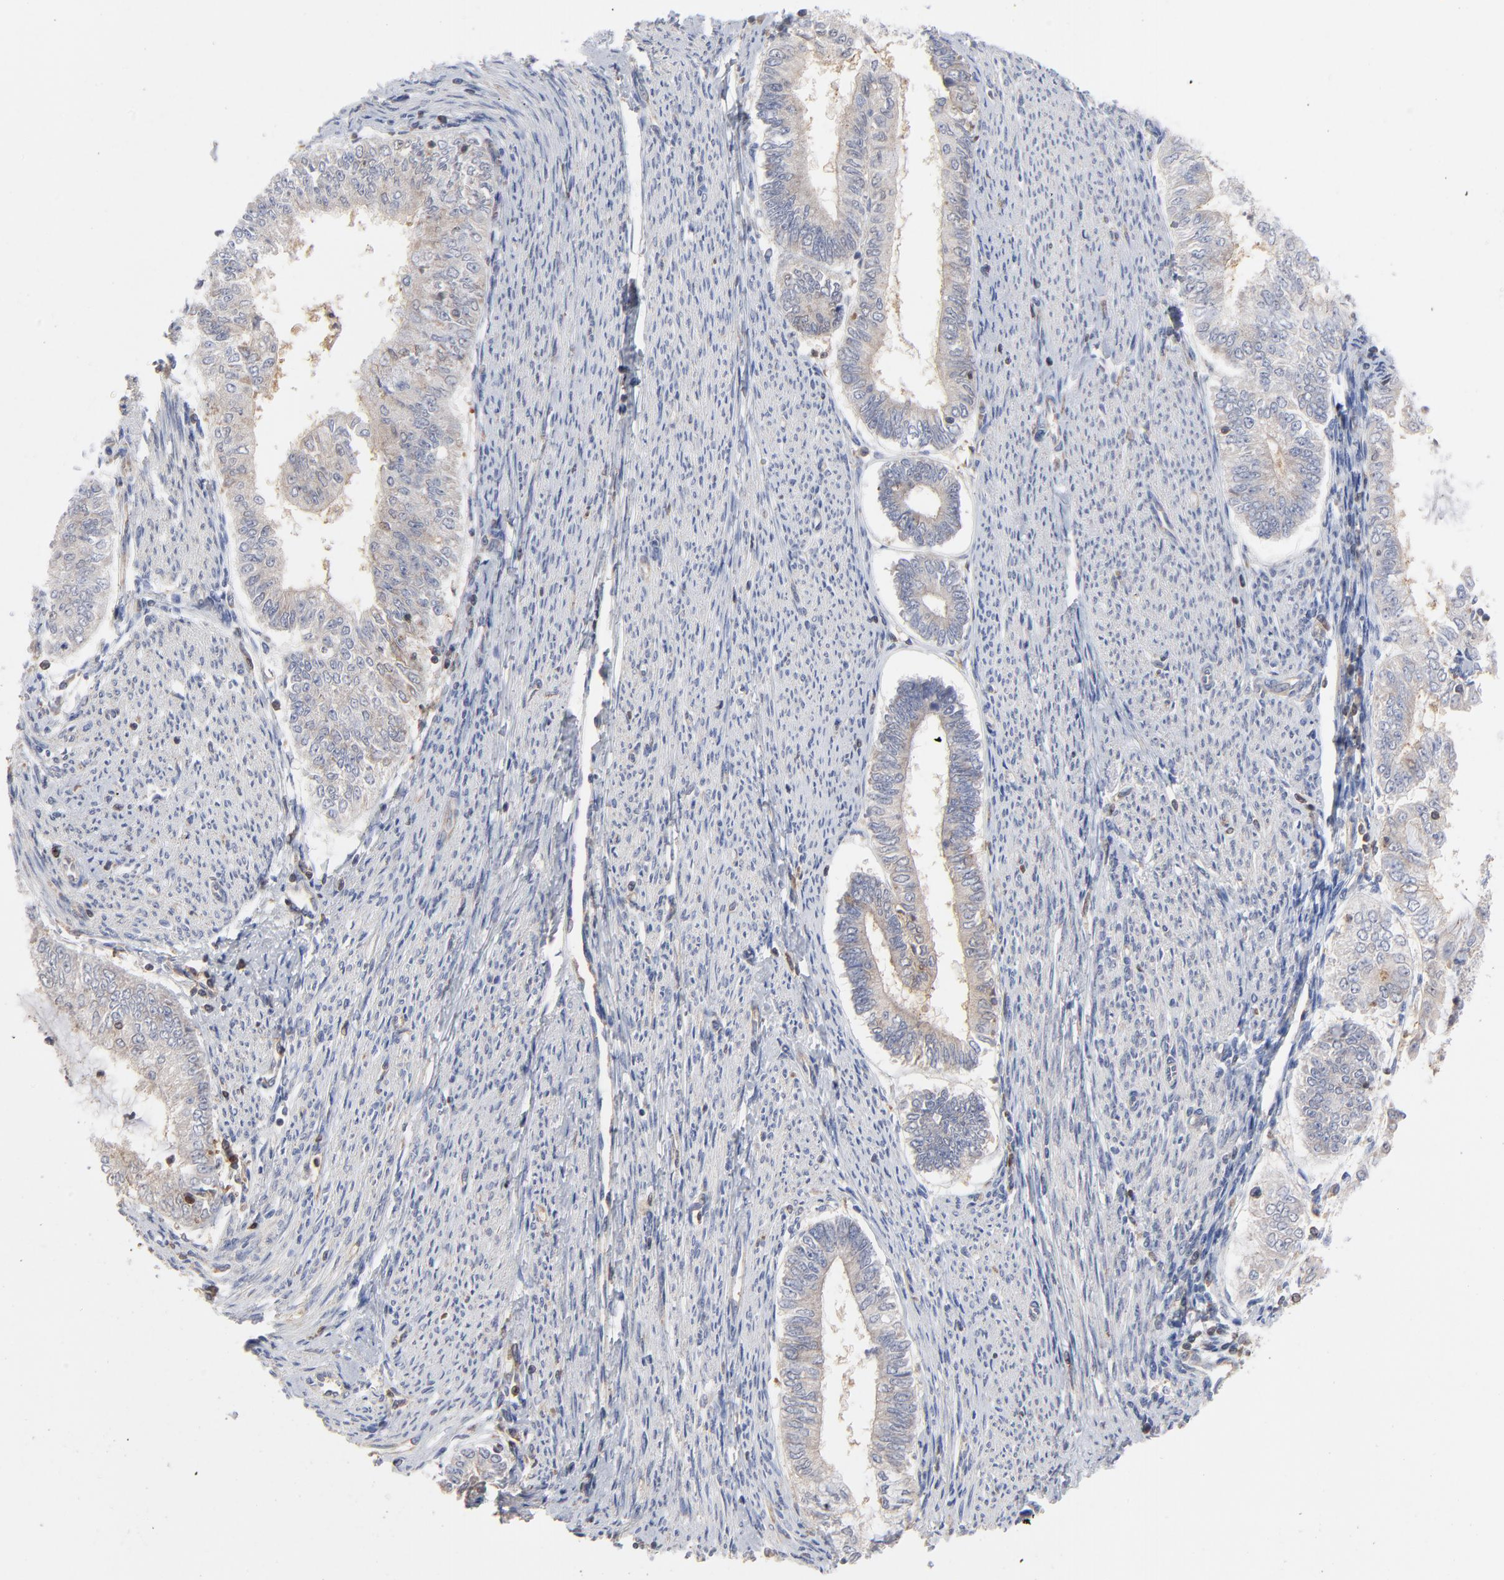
{"staining": {"intensity": "weak", "quantity": ">75%", "location": "cytoplasmic/membranous"}, "tissue": "endometrial cancer", "cell_type": "Tumor cells", "image_type": "cancer", "snomed": [{"axis": "morphology", "description": "Adenocarcinoma, NOS"}, {"axis": "topography", "description": "Endometrium"}], "caption": "This image exhibits immunohistochemistry (IHC) staining of endometrial cancer, with low weak cytoplasmic/membranous positivity in approximately >75% of tumor cells.", "gene": "CAB39L", "patient": {"sex": "female", "age": 66}}